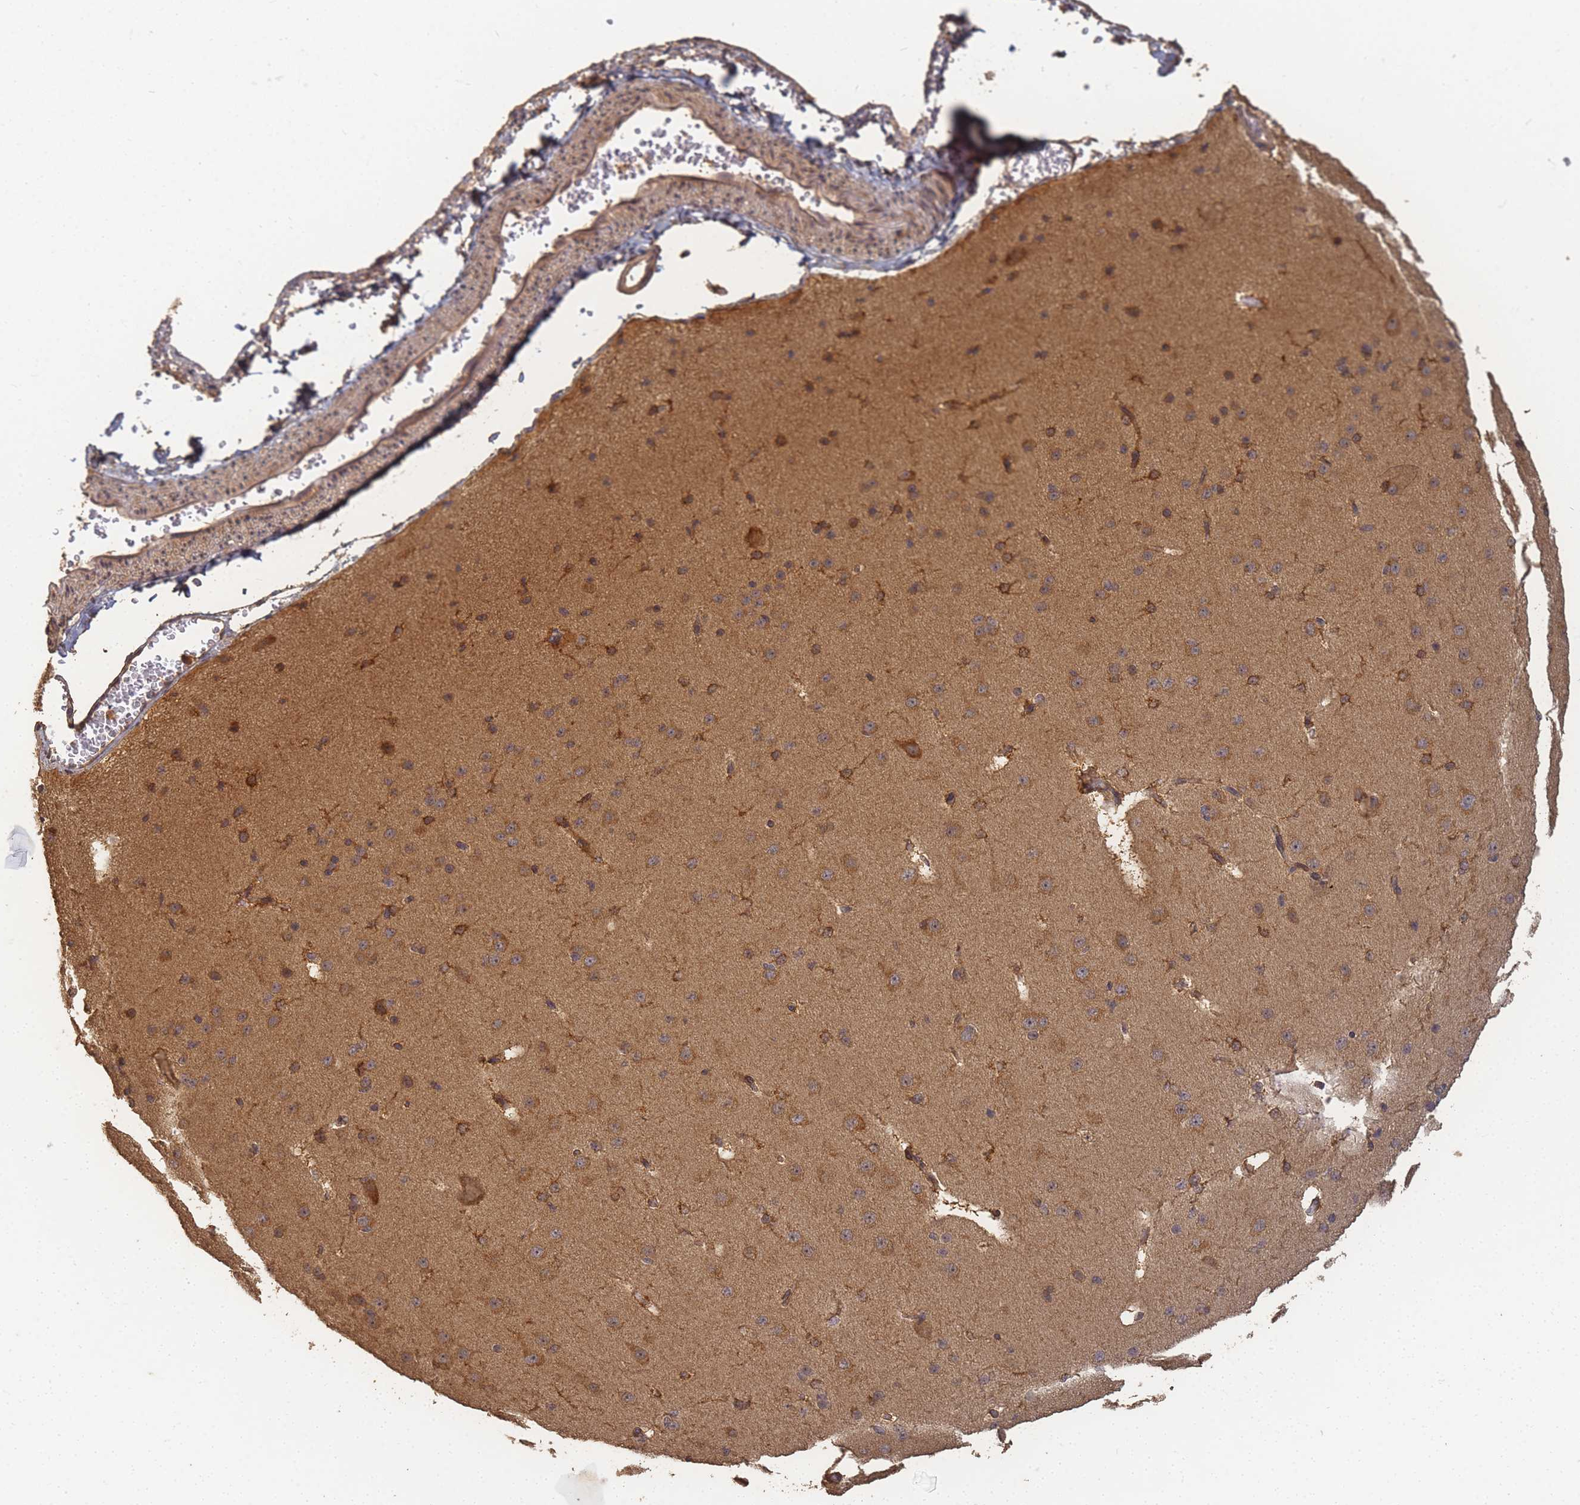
{"staining": {"intensity": "moderate", "quantity": ">75%", "location": "cytoplasmic/membranous"}, "tissue": "cerebral cortex", "cell_type": "Endothelial cells", "image_type": "normal", "snomed": [{"axis": "morphology", "description": "Normal tissue, NOS"}, {"axis": "morphology", "description": "Developmental malformation"}, {"axis": "topography", "description": "Cerebral cortex"}], "caption": "Normal cerebral cortex reveals moderate cytoplasmic/membranous expression in about >75% of endothelial cells (brown staining indicates protein expression, while blue staining denotes nuclei)..", "gene": "ALKBH1", "patient": {"sex": "female", "age": 30}}